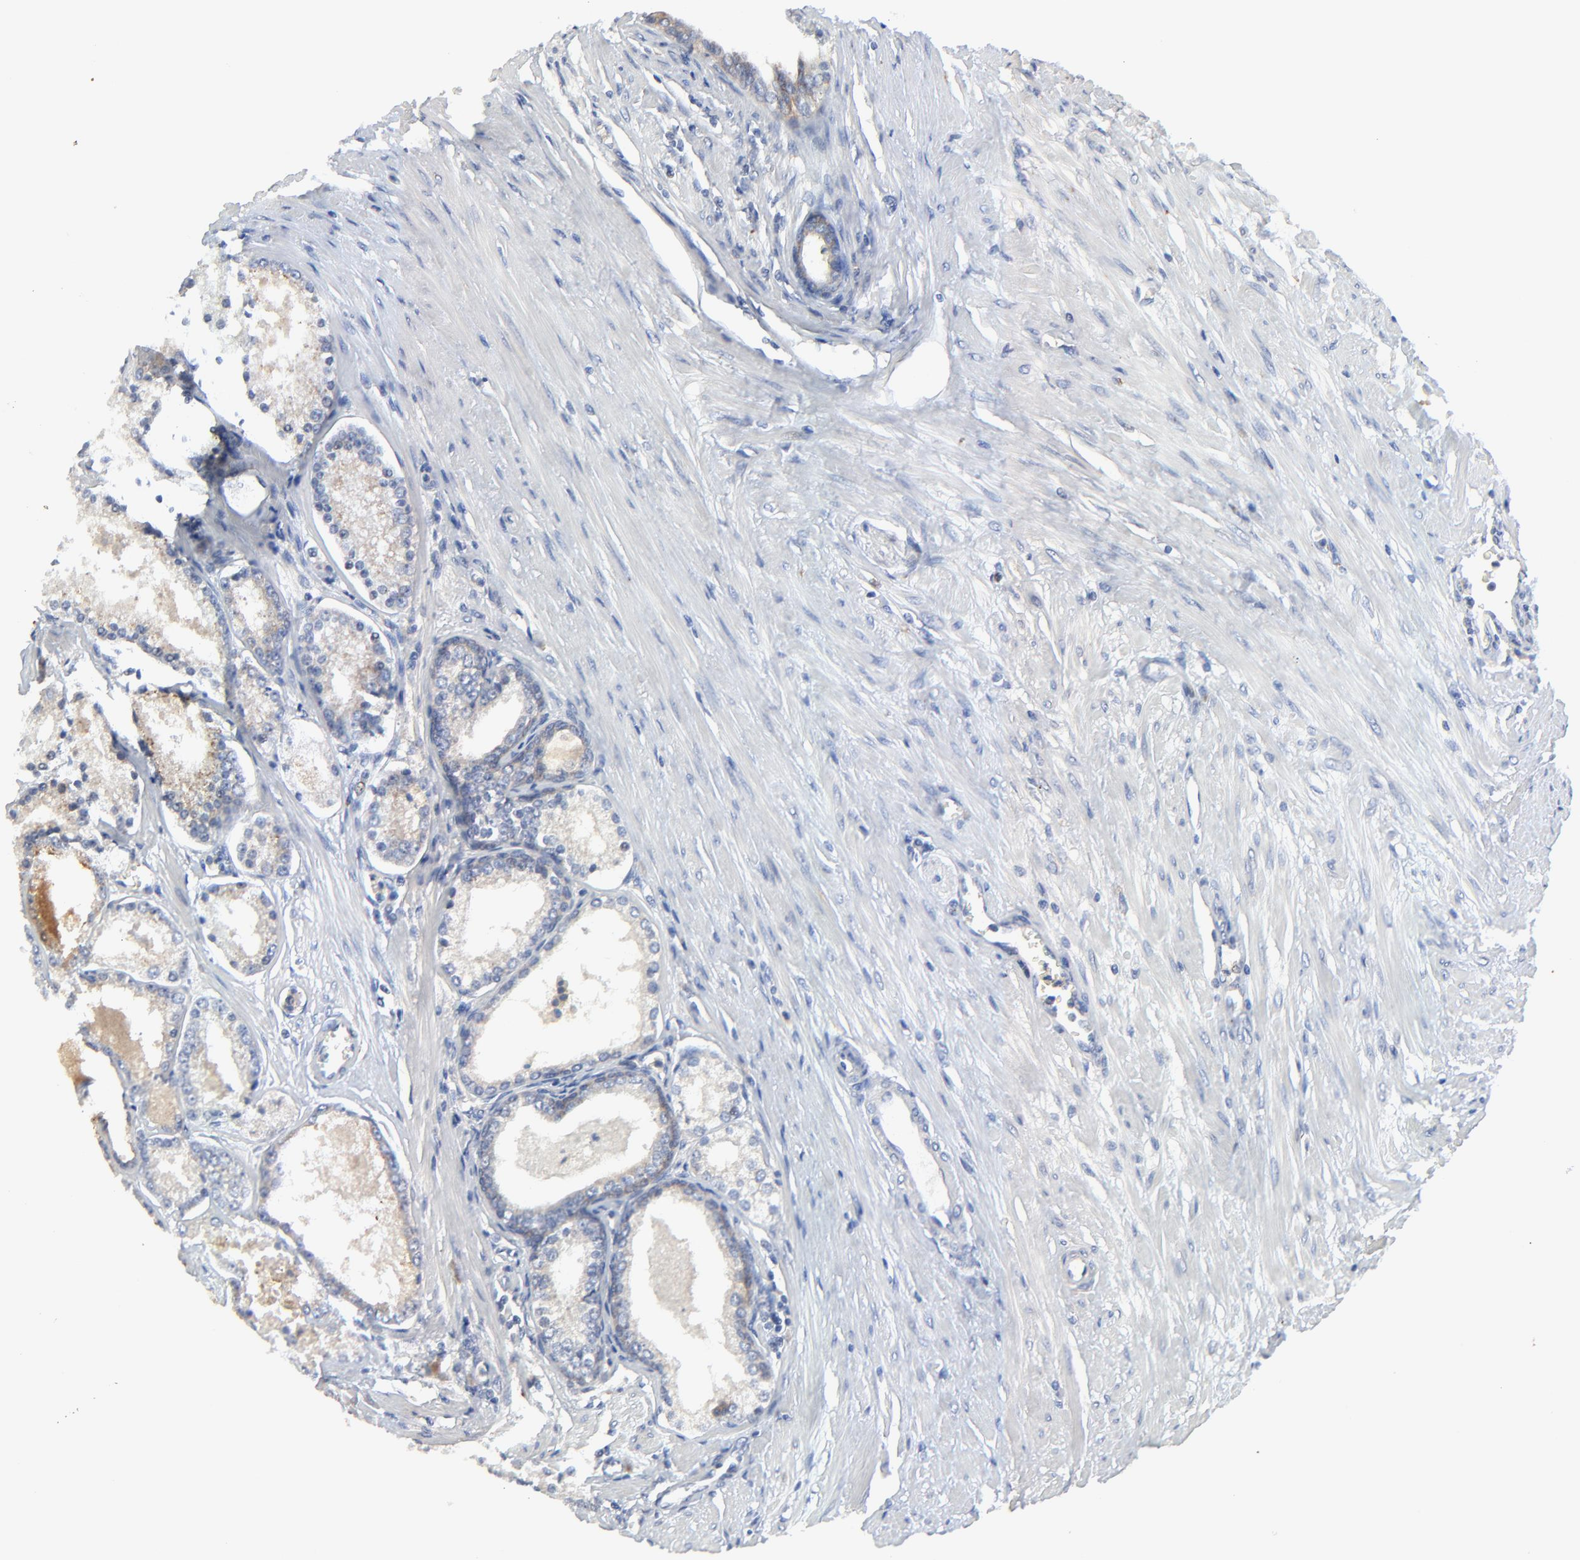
{"staining": {"intensity": "weak", "quantity": "<25%", "location": "cytoplasmic/membranous"}, "tissue": "prostate cancer", "cell_type": "Tumor cells", "image_type": "cancer", "snomed": [{"axis": "morphology", "description": "Adenocarcinoma, Medium grade"}, {"axis": "topography", "description": "Prostate"}], "caption": "Image shows no significant protein positivity in tumor cells of prostate cancer (medium-grade adenocarcinoma).", "gene": "VAV2", "patient": {"sex": "male", "age": 72}}